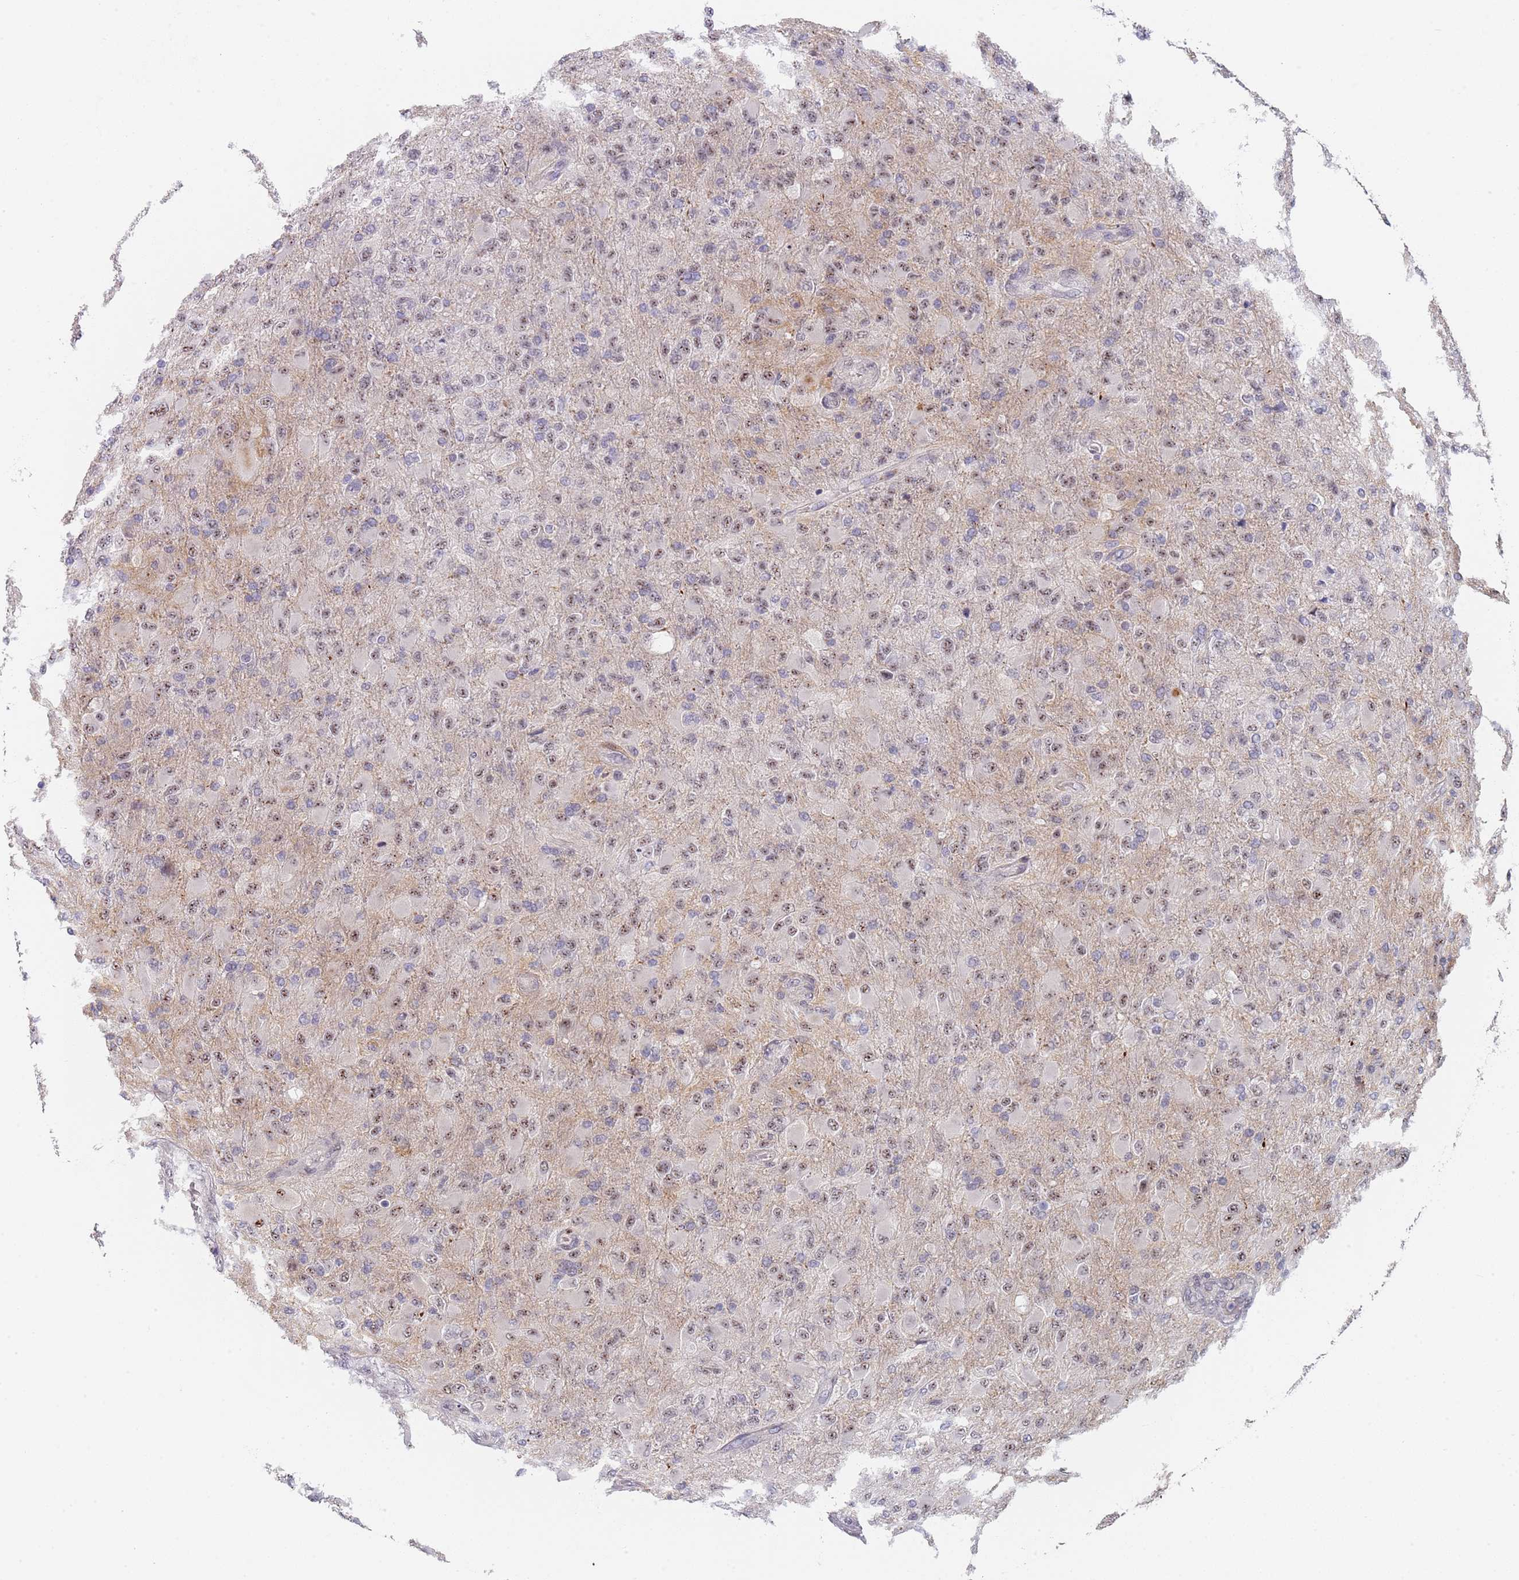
{"staining": {"intensity": "weak", "quantity": "25%-75%", "location": "nuclear"}, "tissue": "glioma", "cell_type": "Tumor cells", "image_type": "cancer", "snomed": [{"axis": "morphology", "description": "Glioma, malignant, Low grade"}, {"axis": "topography", "description": "Brain"}], "caption": "Protein expression analysis of human low-grade glioma (malignant) reveals weak nuclear positivity in approximately 25%-75% of tumor cells.", "gene": "PLCL2", "patient": {"sex": "male", "age": 65}}